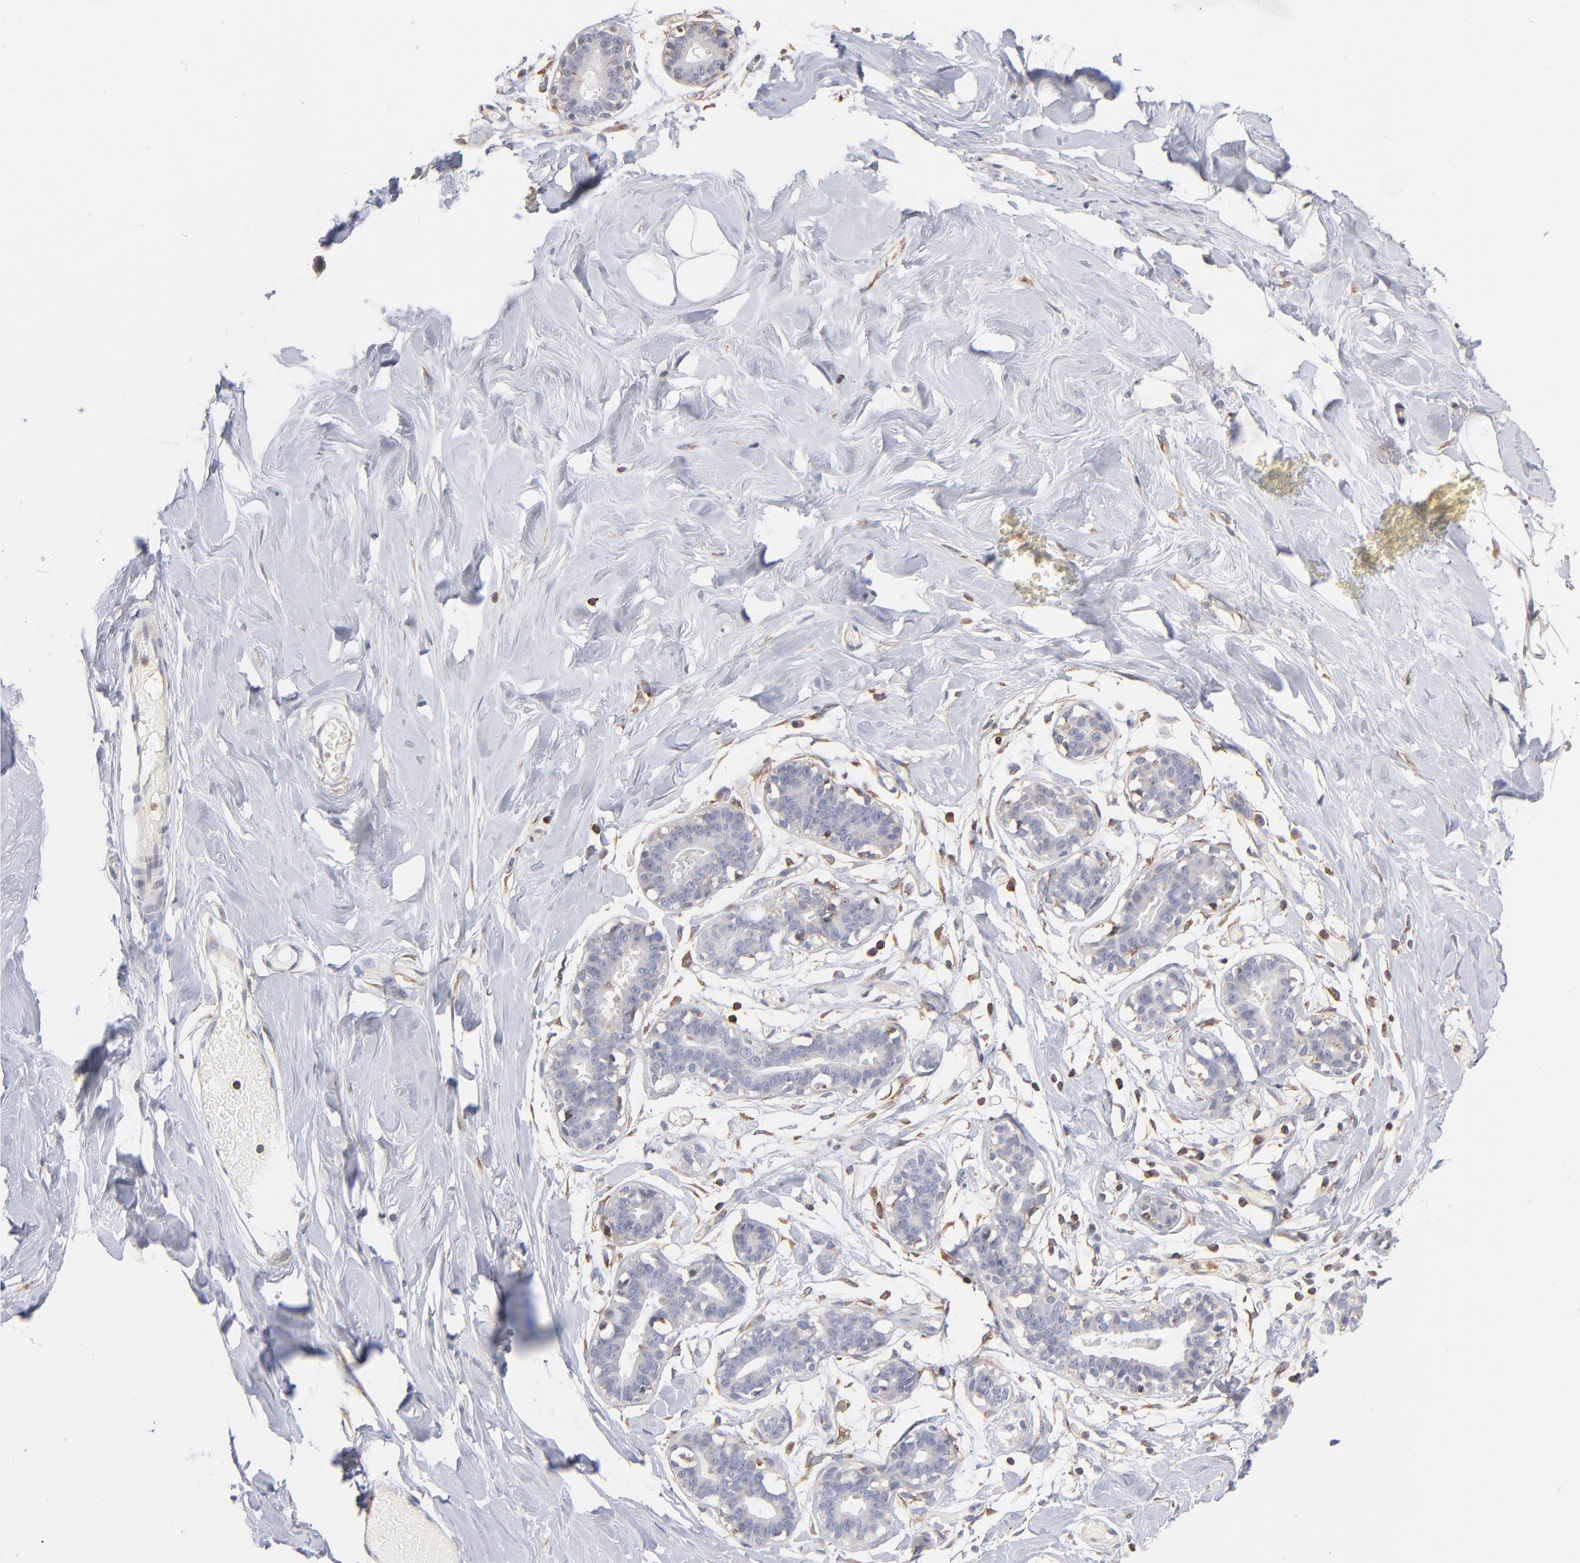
{"staining": {"intensity": "negative", "quantity": "none", "location": "none"}, "tissue": "breast", "cell_type": "Adipocytes", "image_type": "normal", "snomed": [{"axis": "morphology", "description": "Normal tissue, NOS"}, {"axis": "topography", "description": "Breast"}, {"axis": "topography", "description": "Soft tissue"}], "caption": "The histopathology image shows no staining of adipocytes in benign breast. (DAB IHC with hematoxylin counter stain).", "gene": "WIPF1", "patient": {"sex": "female", "age": 25}}